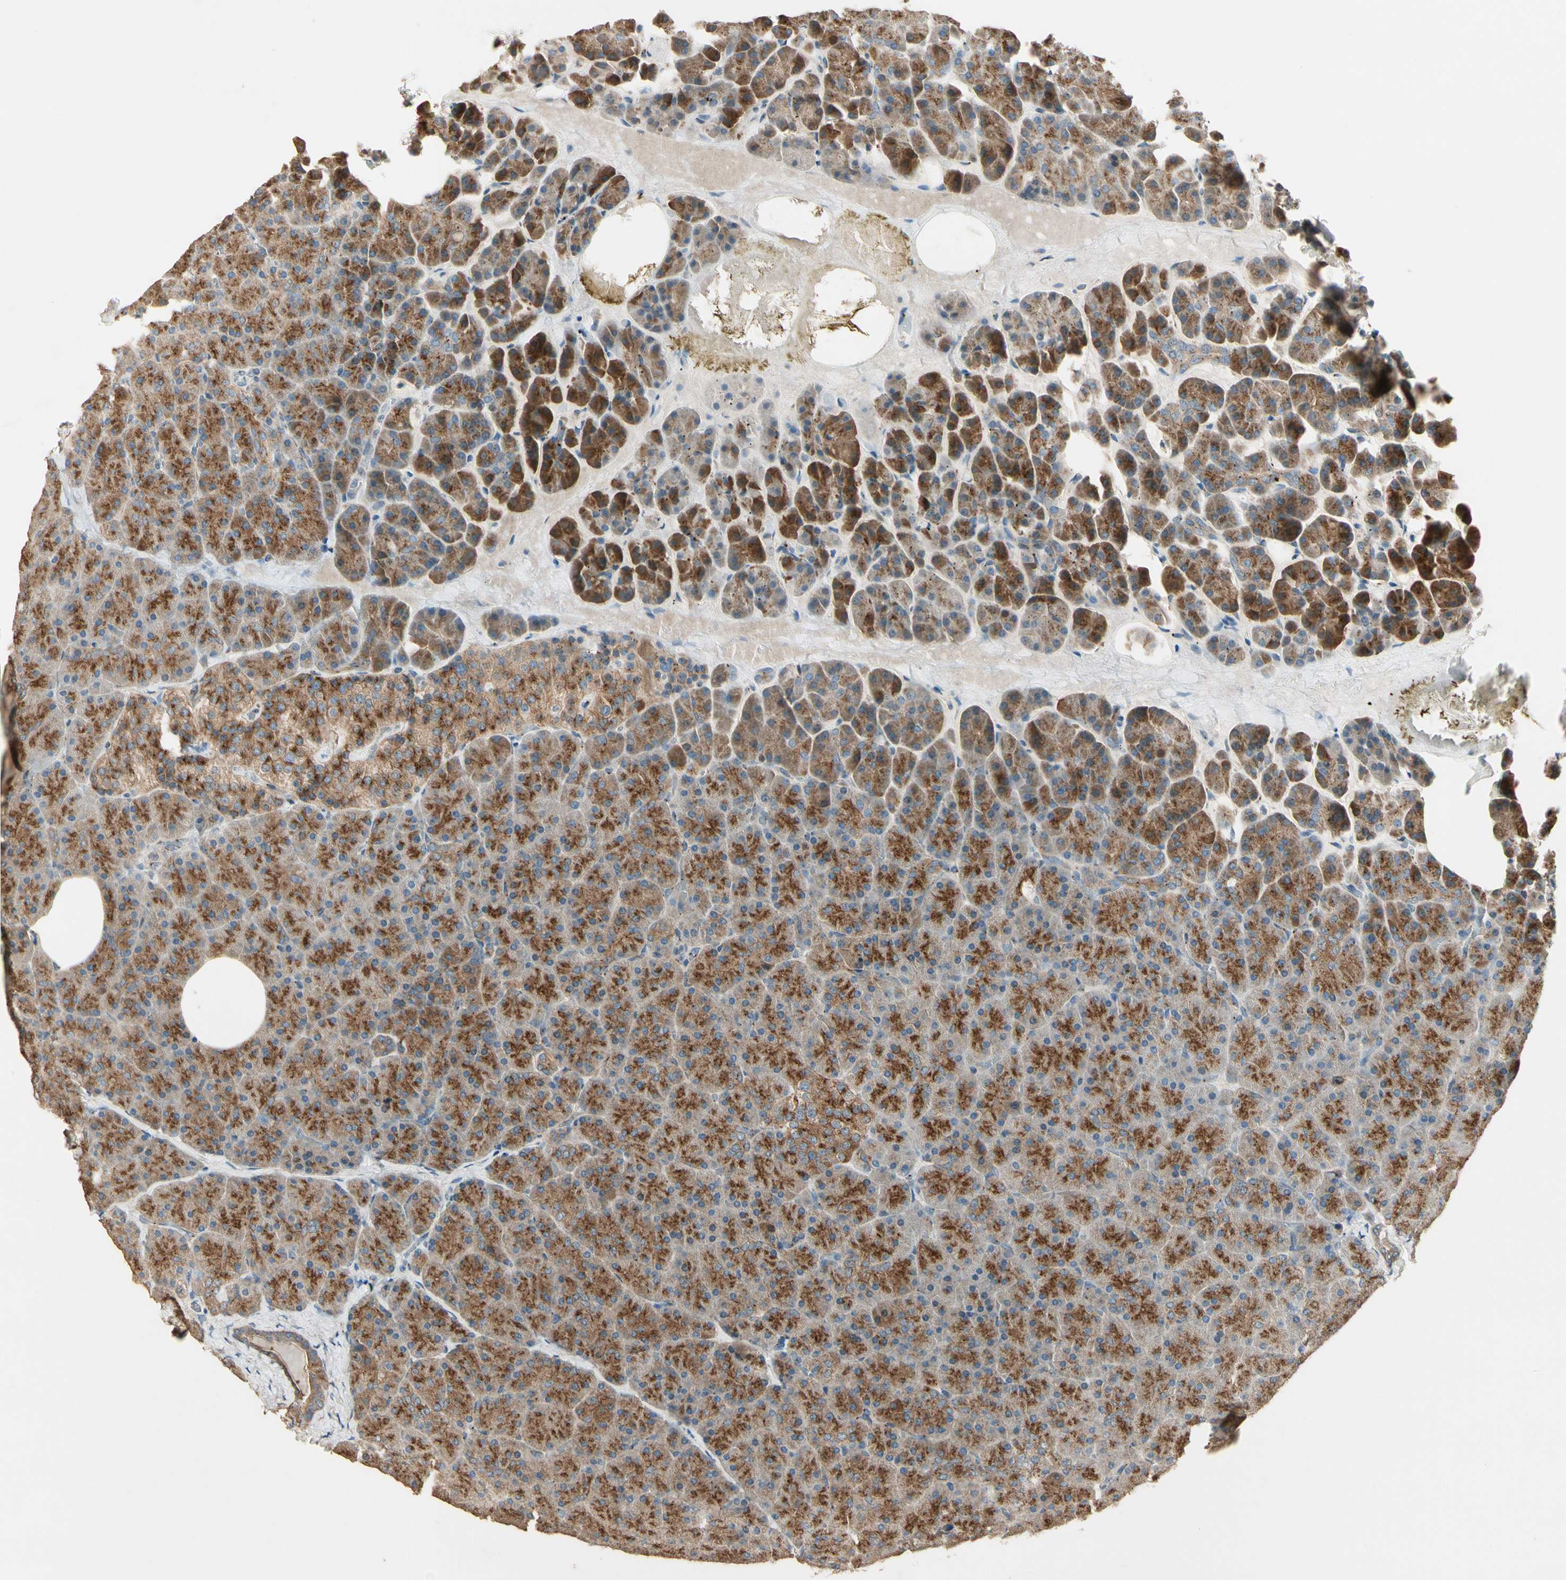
{"staining": {"intensity": "strong", "quantity": ">75%", "location": "cytoplasmic/membranous"}, "tissue": "pancreas", "cell_type": "Exocrine glandular cells", "image_type": "normal", "snomed": [{"axis": "morphology", "description": "Normal tissue, NOS"}, {"axis": "topography", "description": "Pancreas"}], "caption": "Normal pancreas reveals strong cytoplasmic/membranous expression in about >75% of exocrine glandular cells, visualized by immunohistochemistry.", "gene": "AKAP9", "patient": {"sex": "female", "age": 35}}